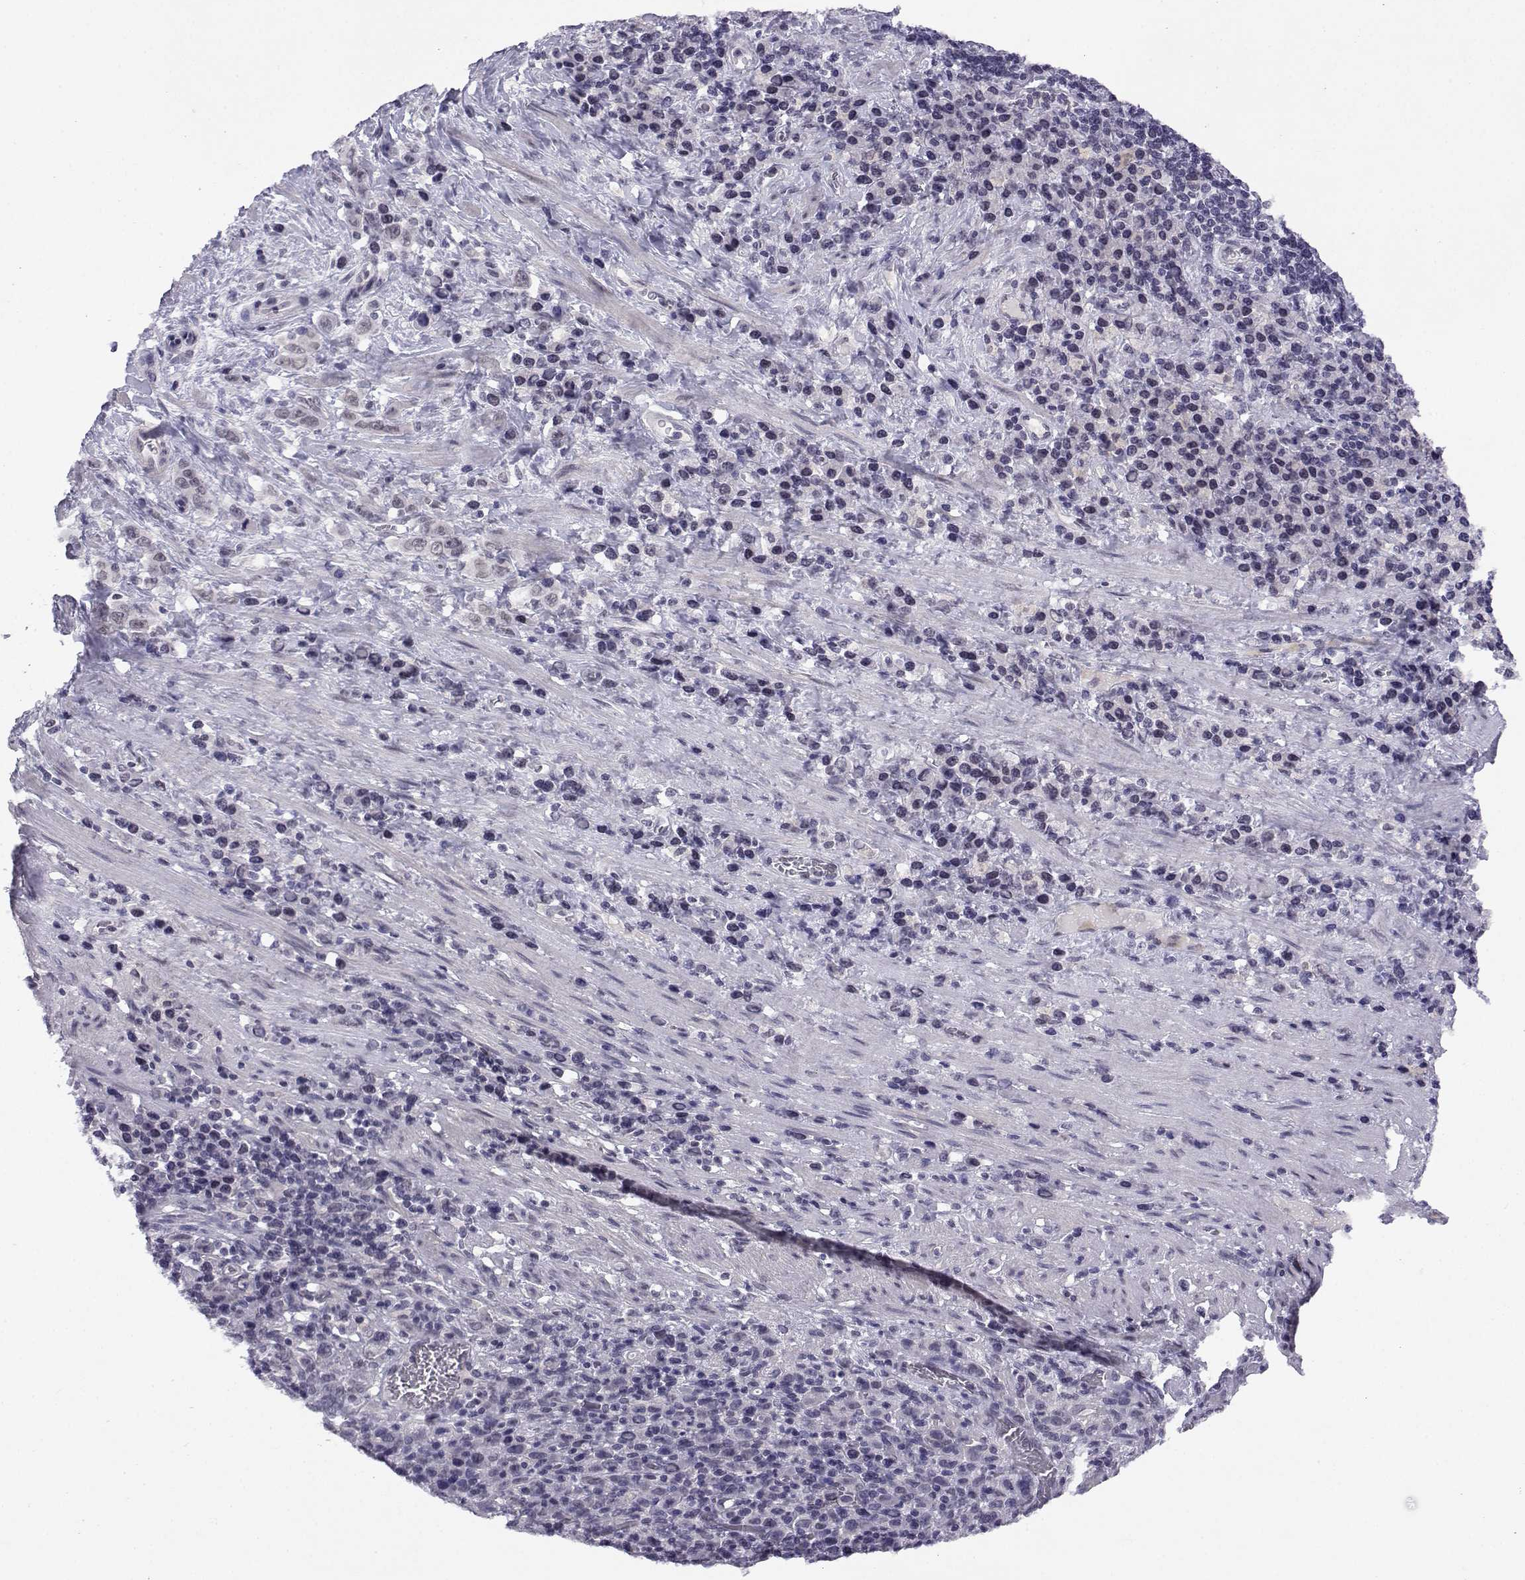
{"staining": {"intensity": "negative", "quantity": "none", "location": "none"}, "tissue": "stomach cancer", "cell_type": "Tumor cells", "image_type": "cancer", "snomed": [{"axis": "morphology", "description": "Adenocarcinoma, NOS"}, {"axis": "topography", "description": "Stomach, upper"}], "caption": "A high-resolution micrograph shows IHC staining of adenocarcinoma (stomach), which shows no significant positivity in tumor cells.", "gene": "MED26", "patient": {"sex": "male", "age": 75}}